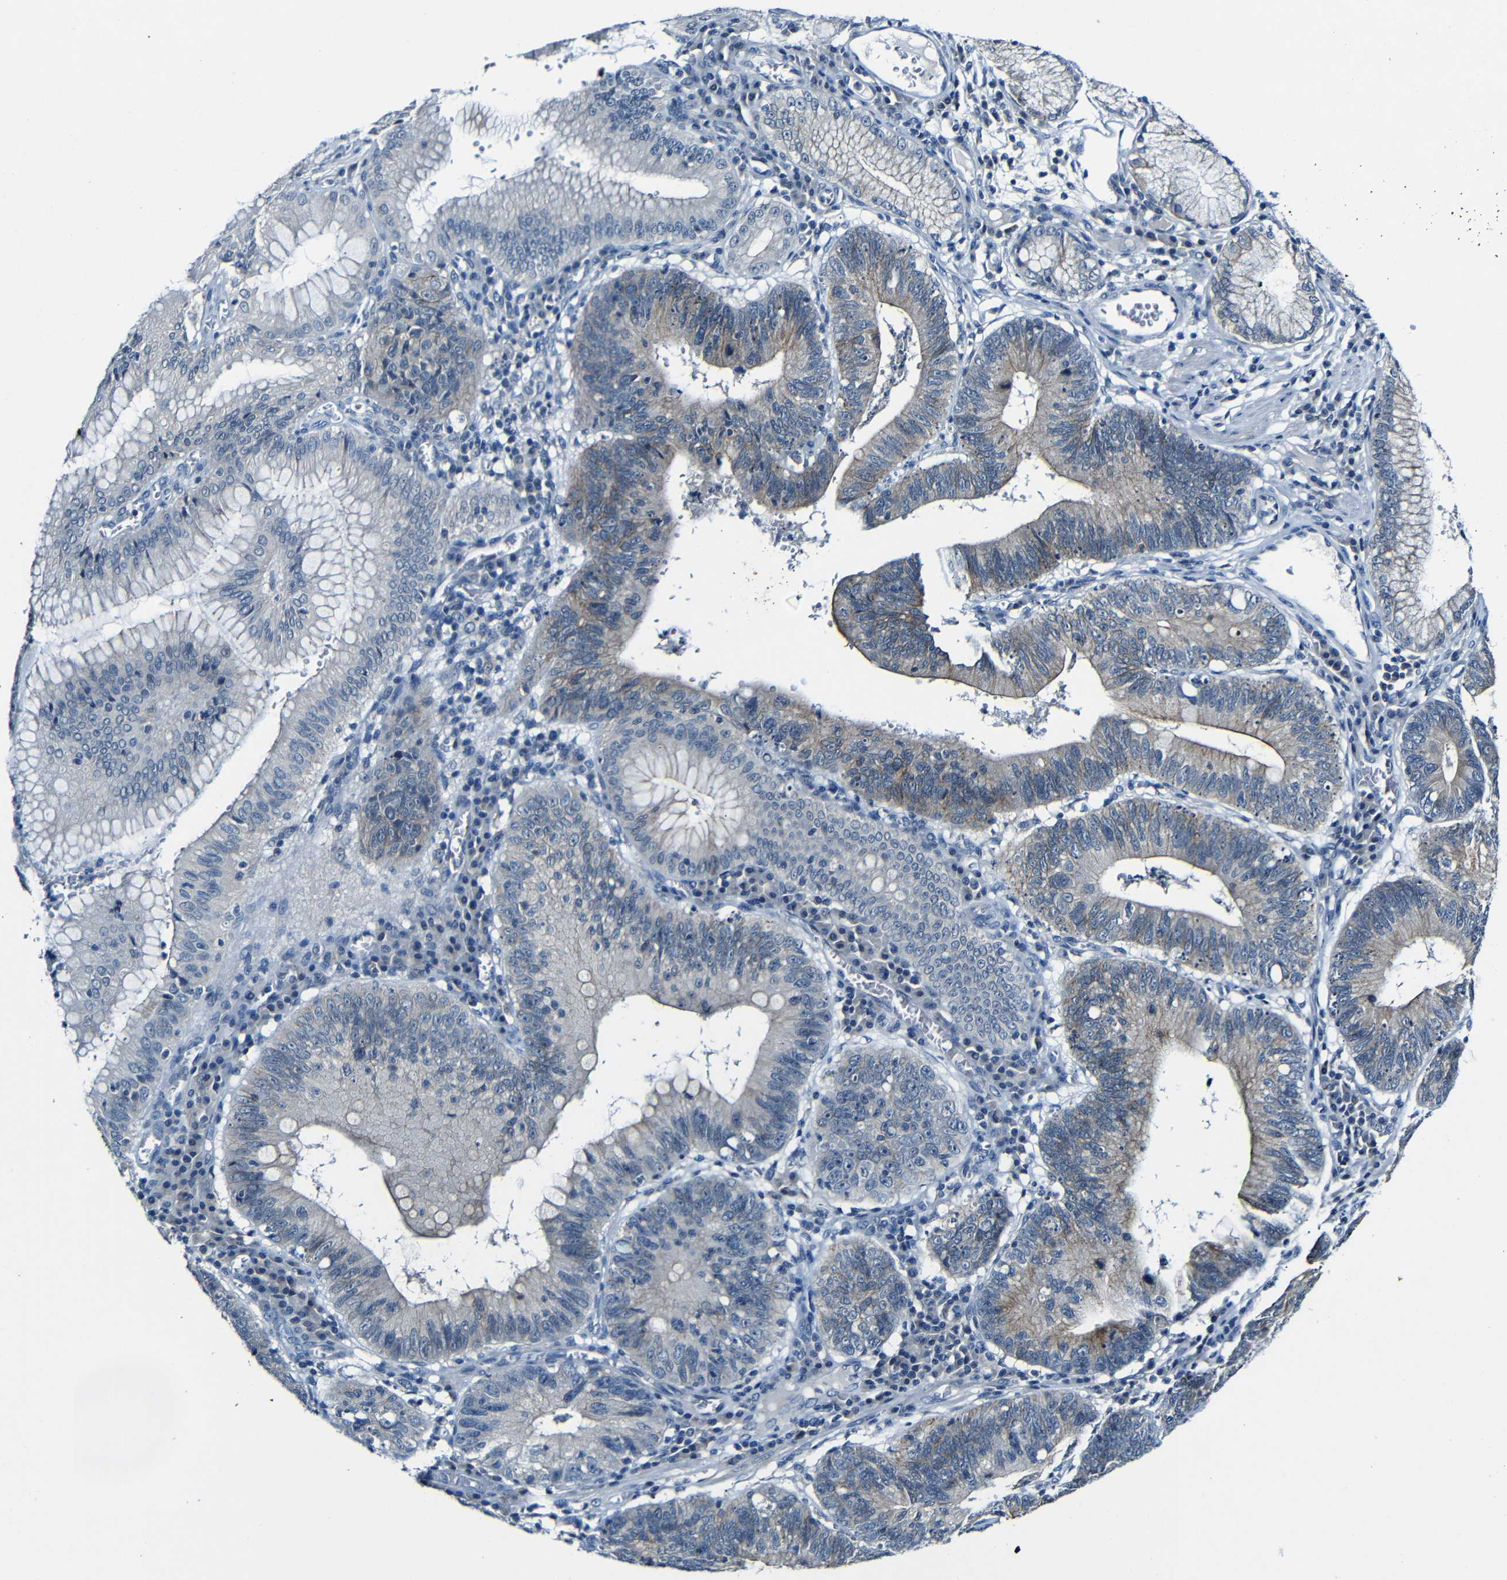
{"staining": {"intensity": "moderate", "quantity": "<25%", "location": "cytoplasmic/membranous"}, "tissue": "stomach cancer", "cell_type": "Tumor cells", "image_type": "cancer", "snomed": [{"axis": "morphology", "description": "Adenocarcinoma, NOS"}, {"axis": "topography", "description": "Stomach"}], "caption": "Moderate cytoplasmic/membranous expression for a protein is appreciated in approximately <25% of tumor cells of stomach cancer (adenocarcinoma) using immunohistochemistry (IHC).", "gene": "ANK3", "patient": {"sex": "male", "age": 59}}